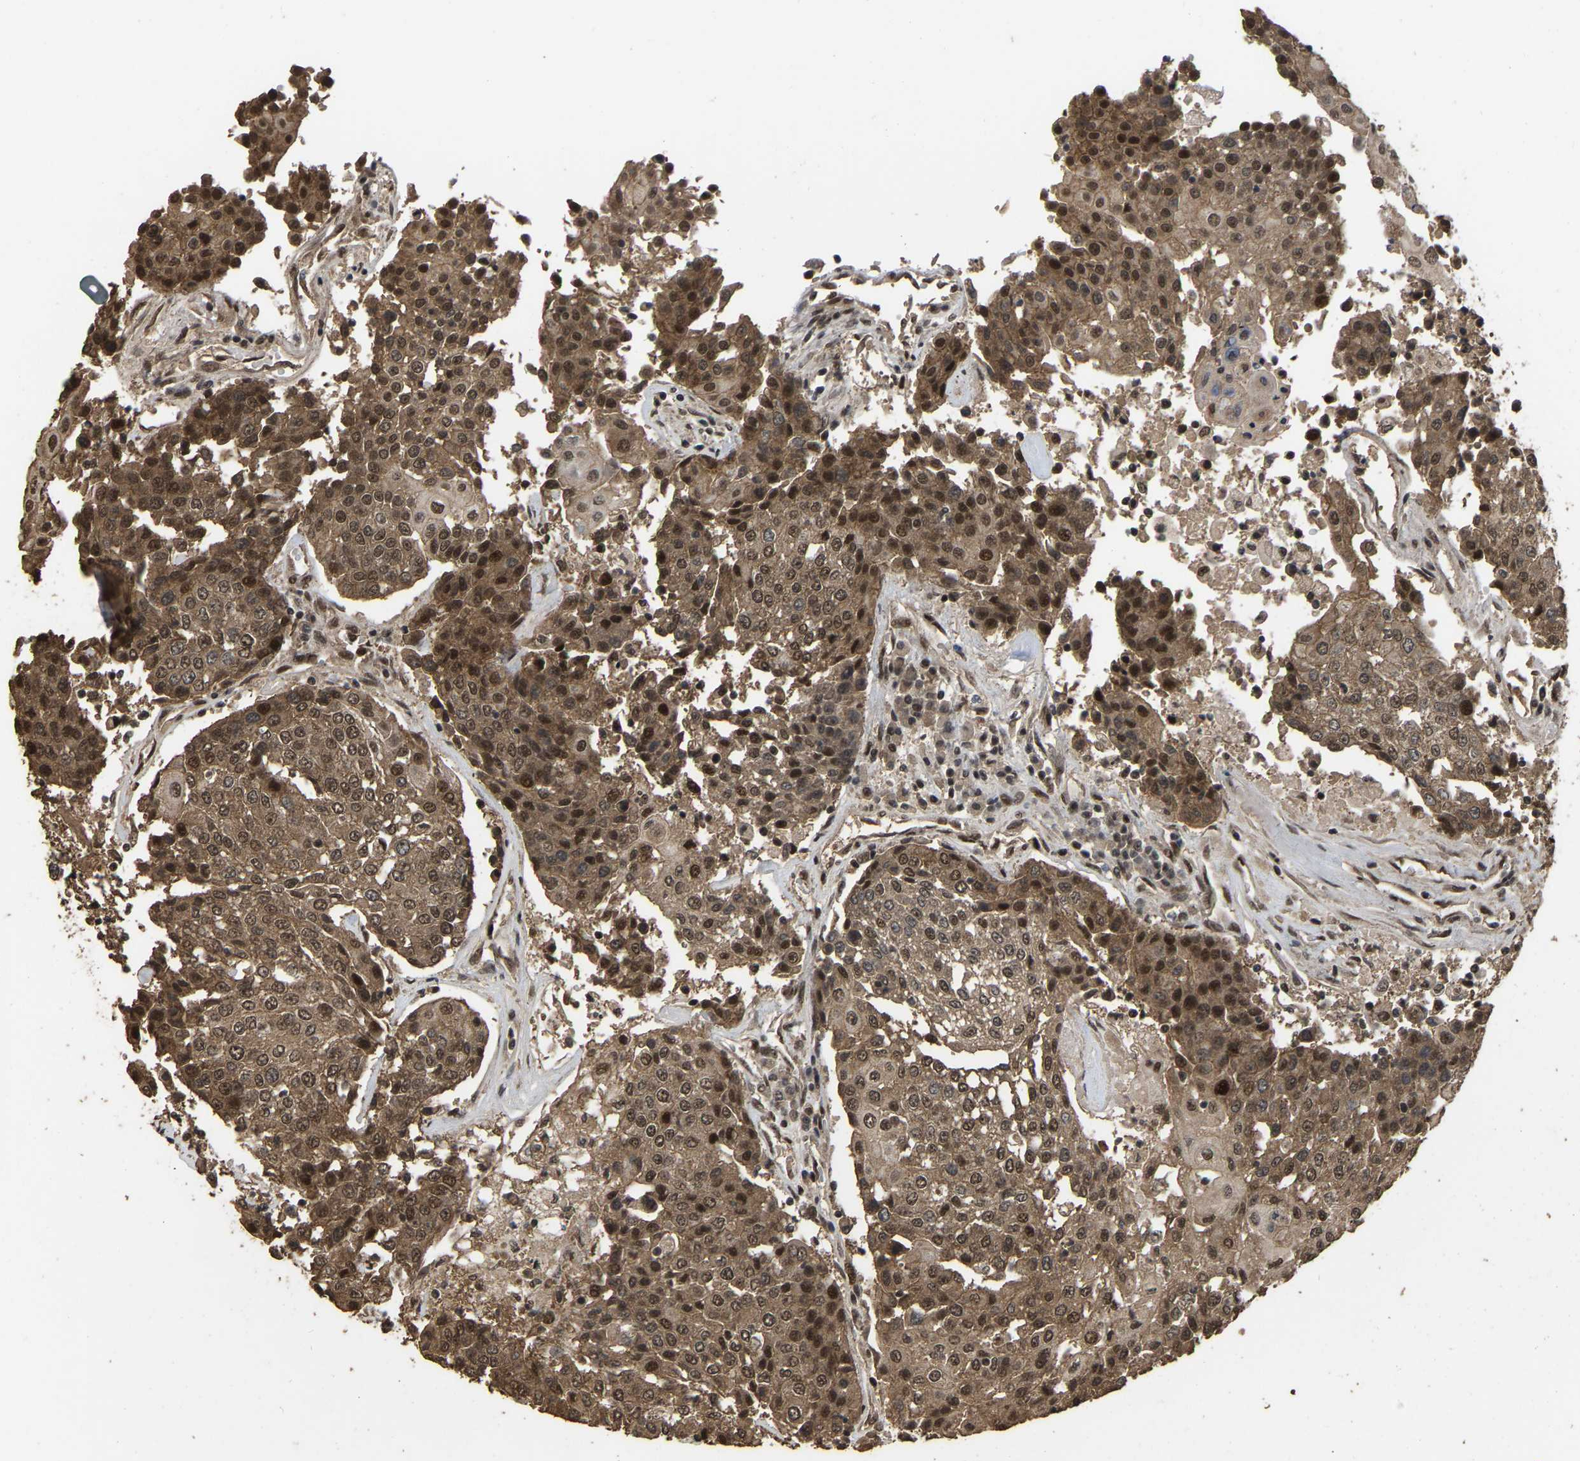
{"staining": {"intensity": "moderate", "quantity": ">75%", "location": "cytoplasmic/membranous,nuclear"}, "tissue": "urothelial cancer", "cell_type": "Tumor cells", "image_type": "cancer", "snomed": [{"axis": "morphology", "description": "Urothelial carcinoma, High grade"}, {"axis": "topography", "description": "Urinary bladder"}], "caption": "Tumor cells reveal moderate cytoplasmic/membranous and nuclear staining in approximately >75% of cells in urothelial carcinoma (high-grade).", "gene": "ARHGAP23", "patient": {"sex": "female", "age": 85}}